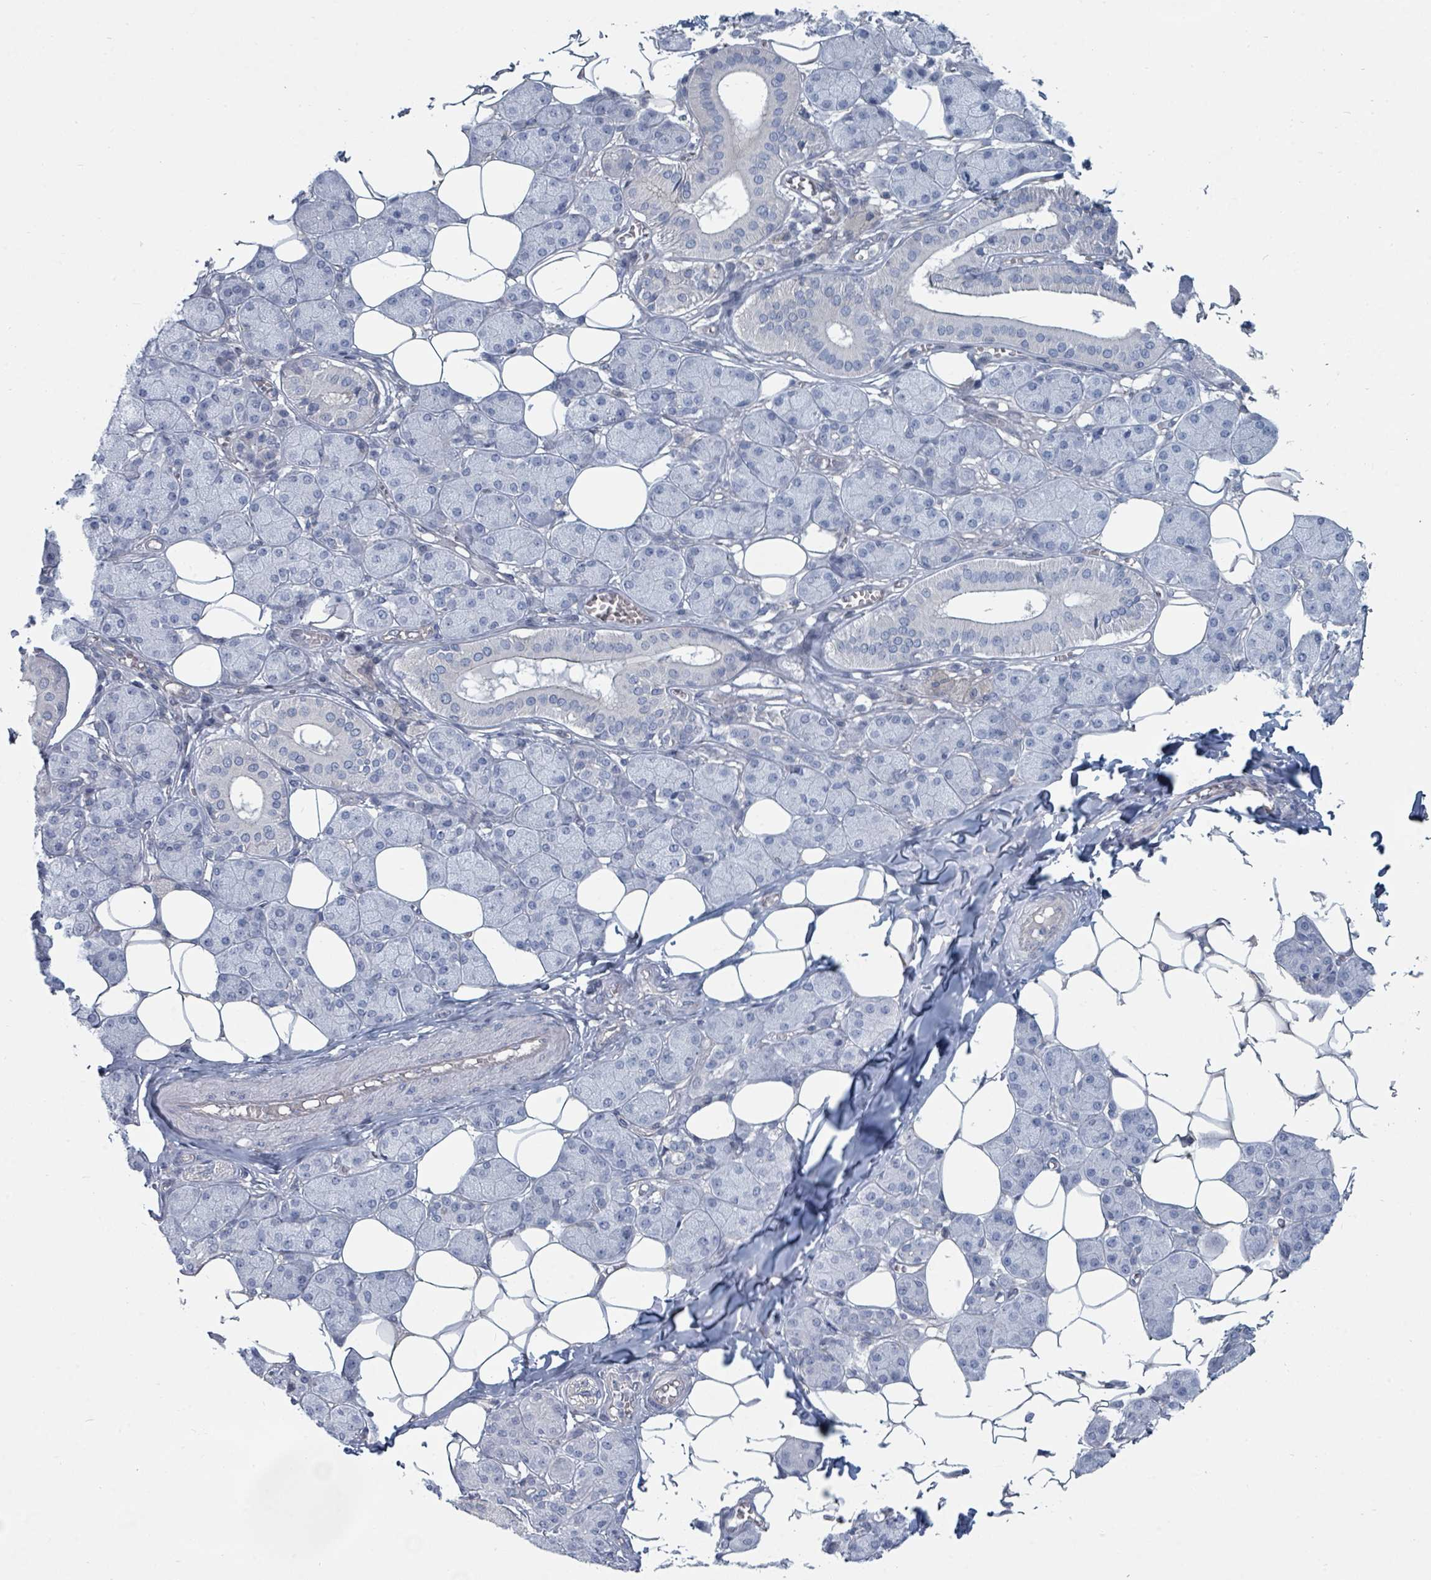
{"staining": {"intensity": "negative", "quantity": "none", "location": "none"}, "tissue": "salivary gland", "cell_type": "Glandular cells", "image_type": "normal", "snomed": [{"axis": "morphology", "description": "Normal tissue, NOS"}, {"axis": "topography", "description": "Salivary gland"}], "caption": "High power microscopy histopathology image of an immunohistochemistry micrograph of benign salivary gland, revealing no significant positivity in glandular cells.", "gene": "SLC25A45", "patient": {"sex": "female", "age": 33}}